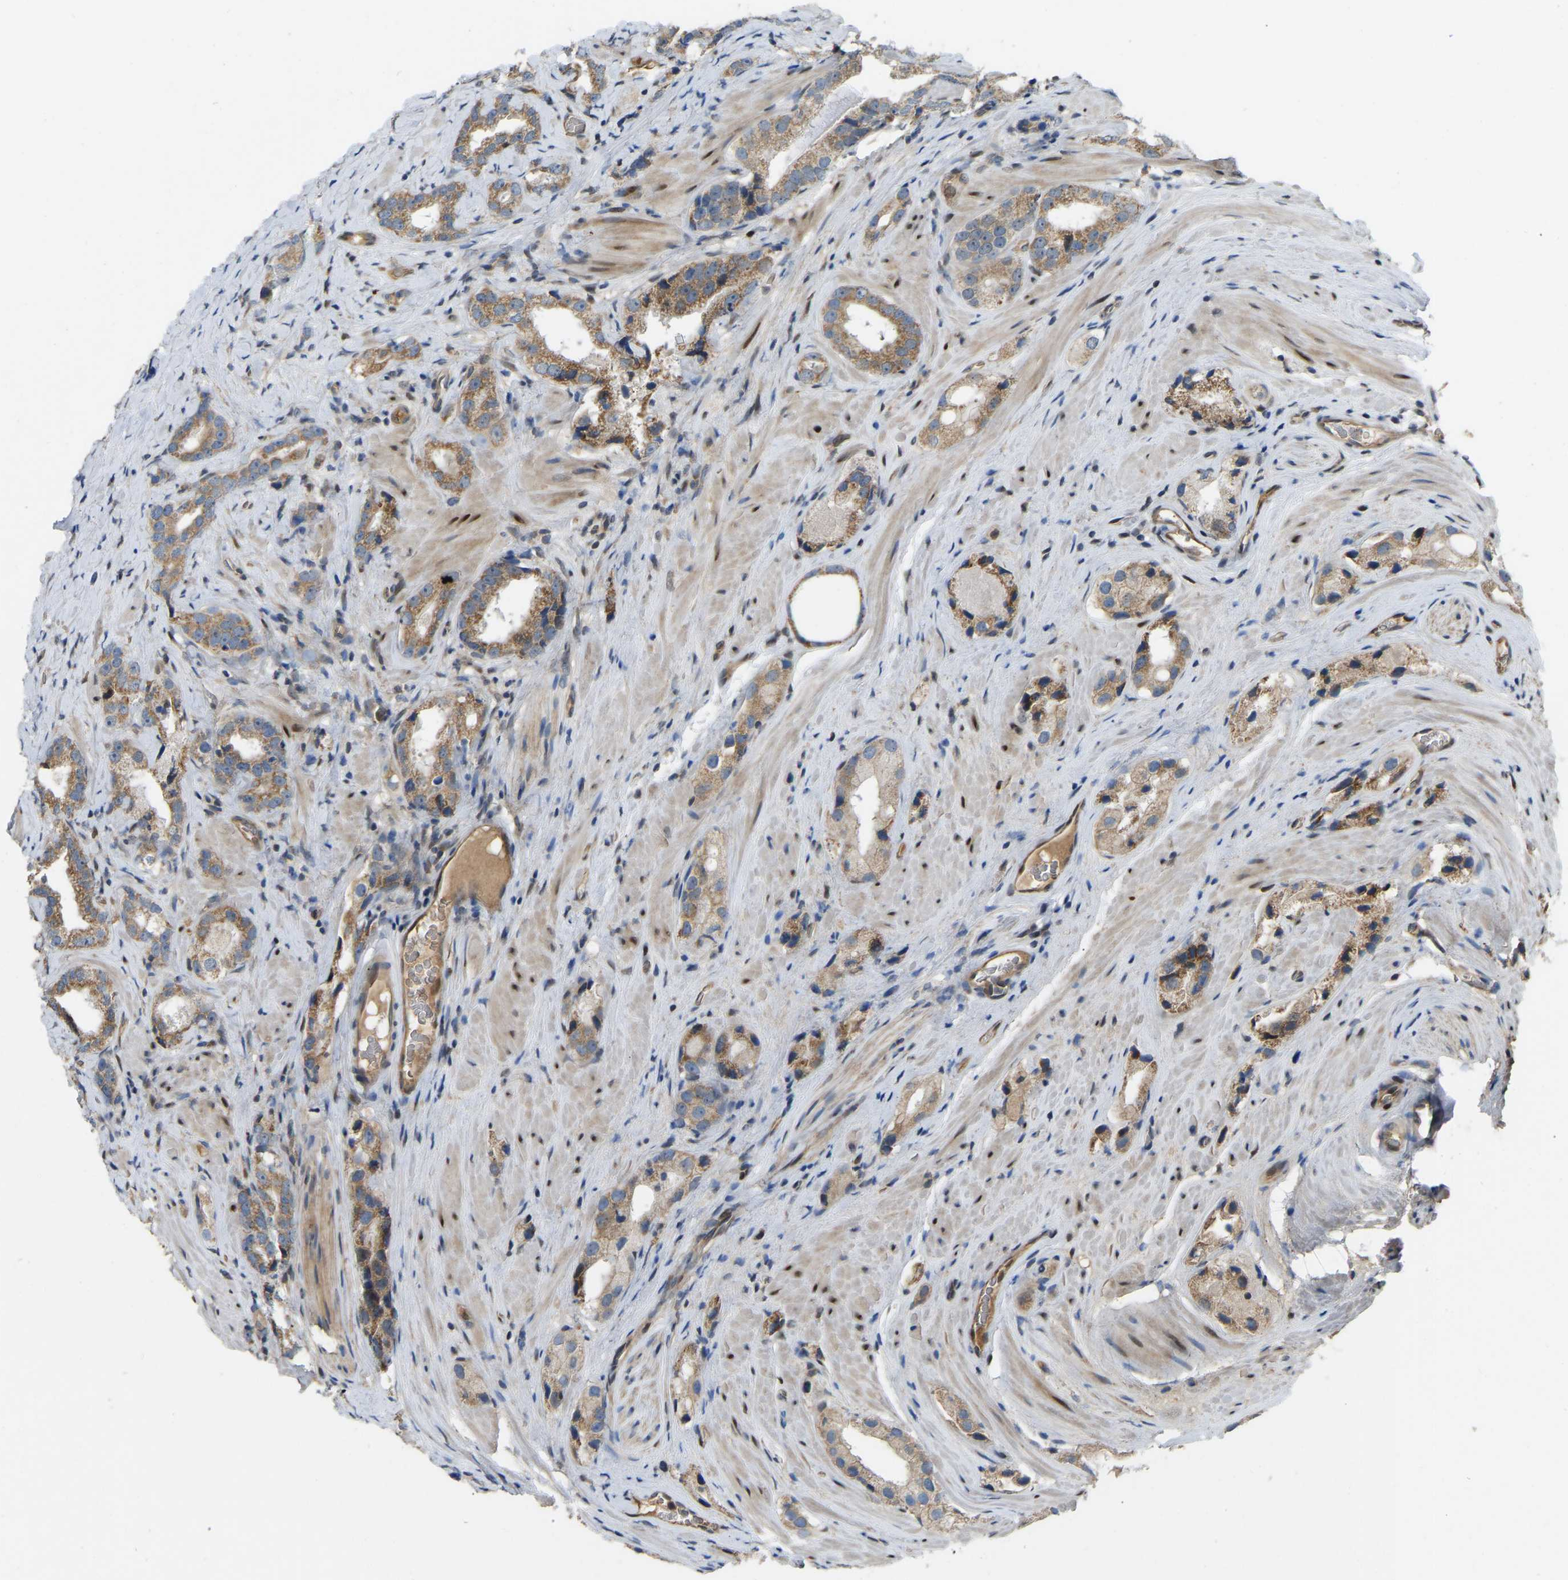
{"staining": {"intensity": "moderate", "quantity": ">75%", "location": "cytoplasmic/membranous"}, "tissue": "prostate cancer", "cell_type": "Tumor cells", "image_type": "cancer", "snomed": [{"axis": "morphology", "description": "Adenocarcinoma, High grade"}, {"axis": "topography", "description": "Prostate"}], "caption": "Brown immunohistochemical staining in prostate cancer shows moderate cytoplasmic/membranous expression in about >75% of tumor cells. (DAB (3,3'-diaminobenzidine) IHC, brown staining for protein, blue staining for nuclei).", "gene": "C21orf91", "patient": {"sex": "male", "age": 63}}